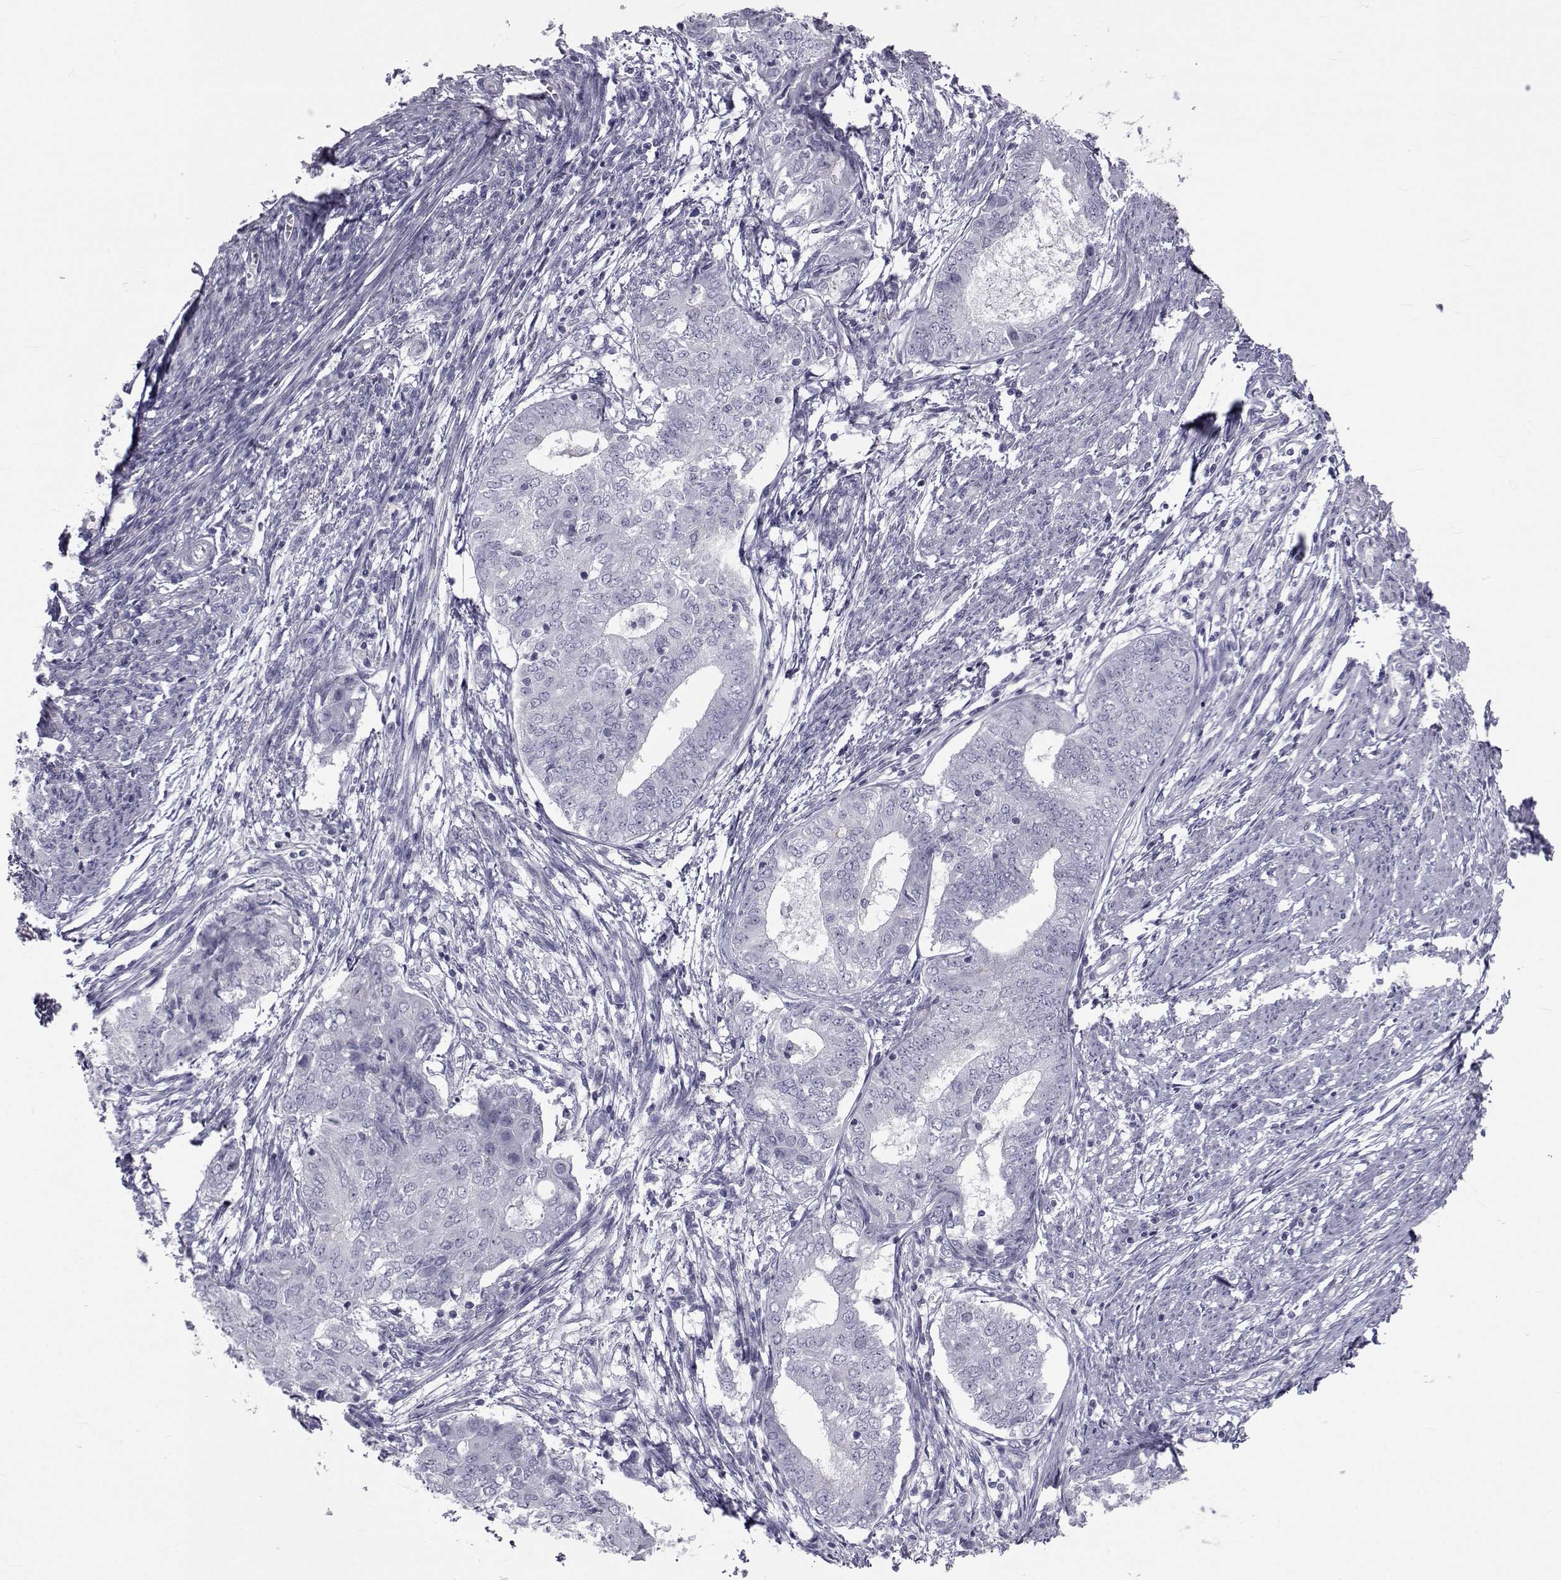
{"staining": {"intensity": "negative", "quantity": "none", "location": "none"}, "tissue": "endometrial cancer", "cell_type": "Tumor cells", "image_type": "cancer", "snomed": [{"axis": "morphology", "description": "Adenocarcinoma, NOS"}, {"axis": "topography", "description": "Endometrium"}], "caption": "Immunohistochemical staining of human endometrial cancer displays no significant staining in tumor cells. The staining is performed using DAB (3,3'-diaminobenzidine) brown chromogen with nuclei counter-stained in using hematoxylin.", "gene": "FDXR", "patient": {"sex": "female", "age": 62}}